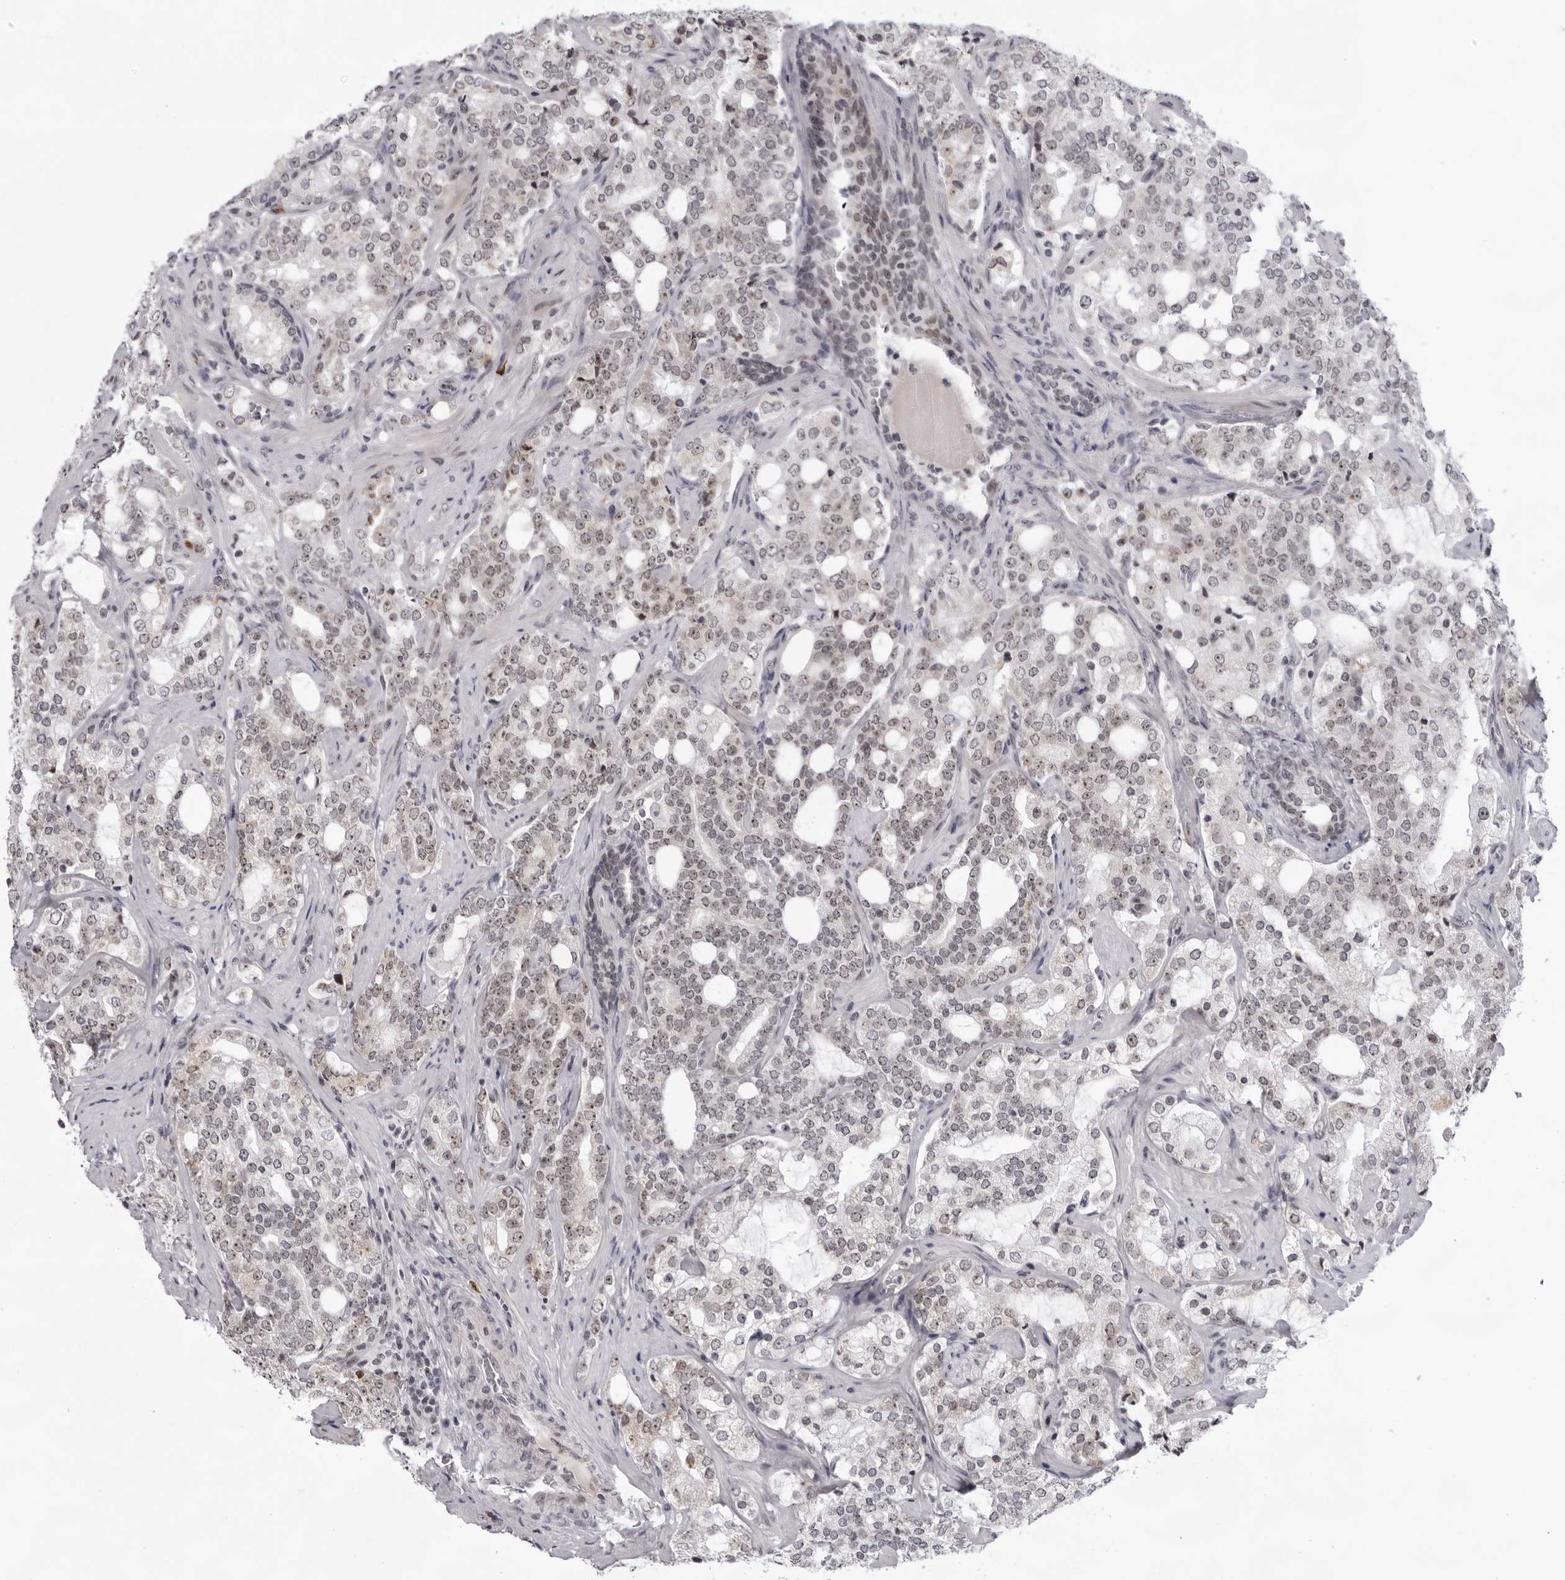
{"staining": {"intensity": "moderate", "quantity": "25%-75%", "location": "nuclear"}, "tissue": "prostate cancer", "cell_type": "Tumor cells", "image_type": "cancer", "snomed": [{"axis": "morphology", "description": "Adenocarcinoma, High grade"}, {"axis": "topography", "description": "Prostate"}], "caption": "This photomicrograph reveals prostate cancer (adenocarcinoma (high-grade)) stained with IHC to label a protein in brown. The nuclear of tumor cells show moderate positivity for the protein. Nuclei are counter-stained blue.", "gene": "EXOSC10", "patient": {"sex": "male", "age": 64}}